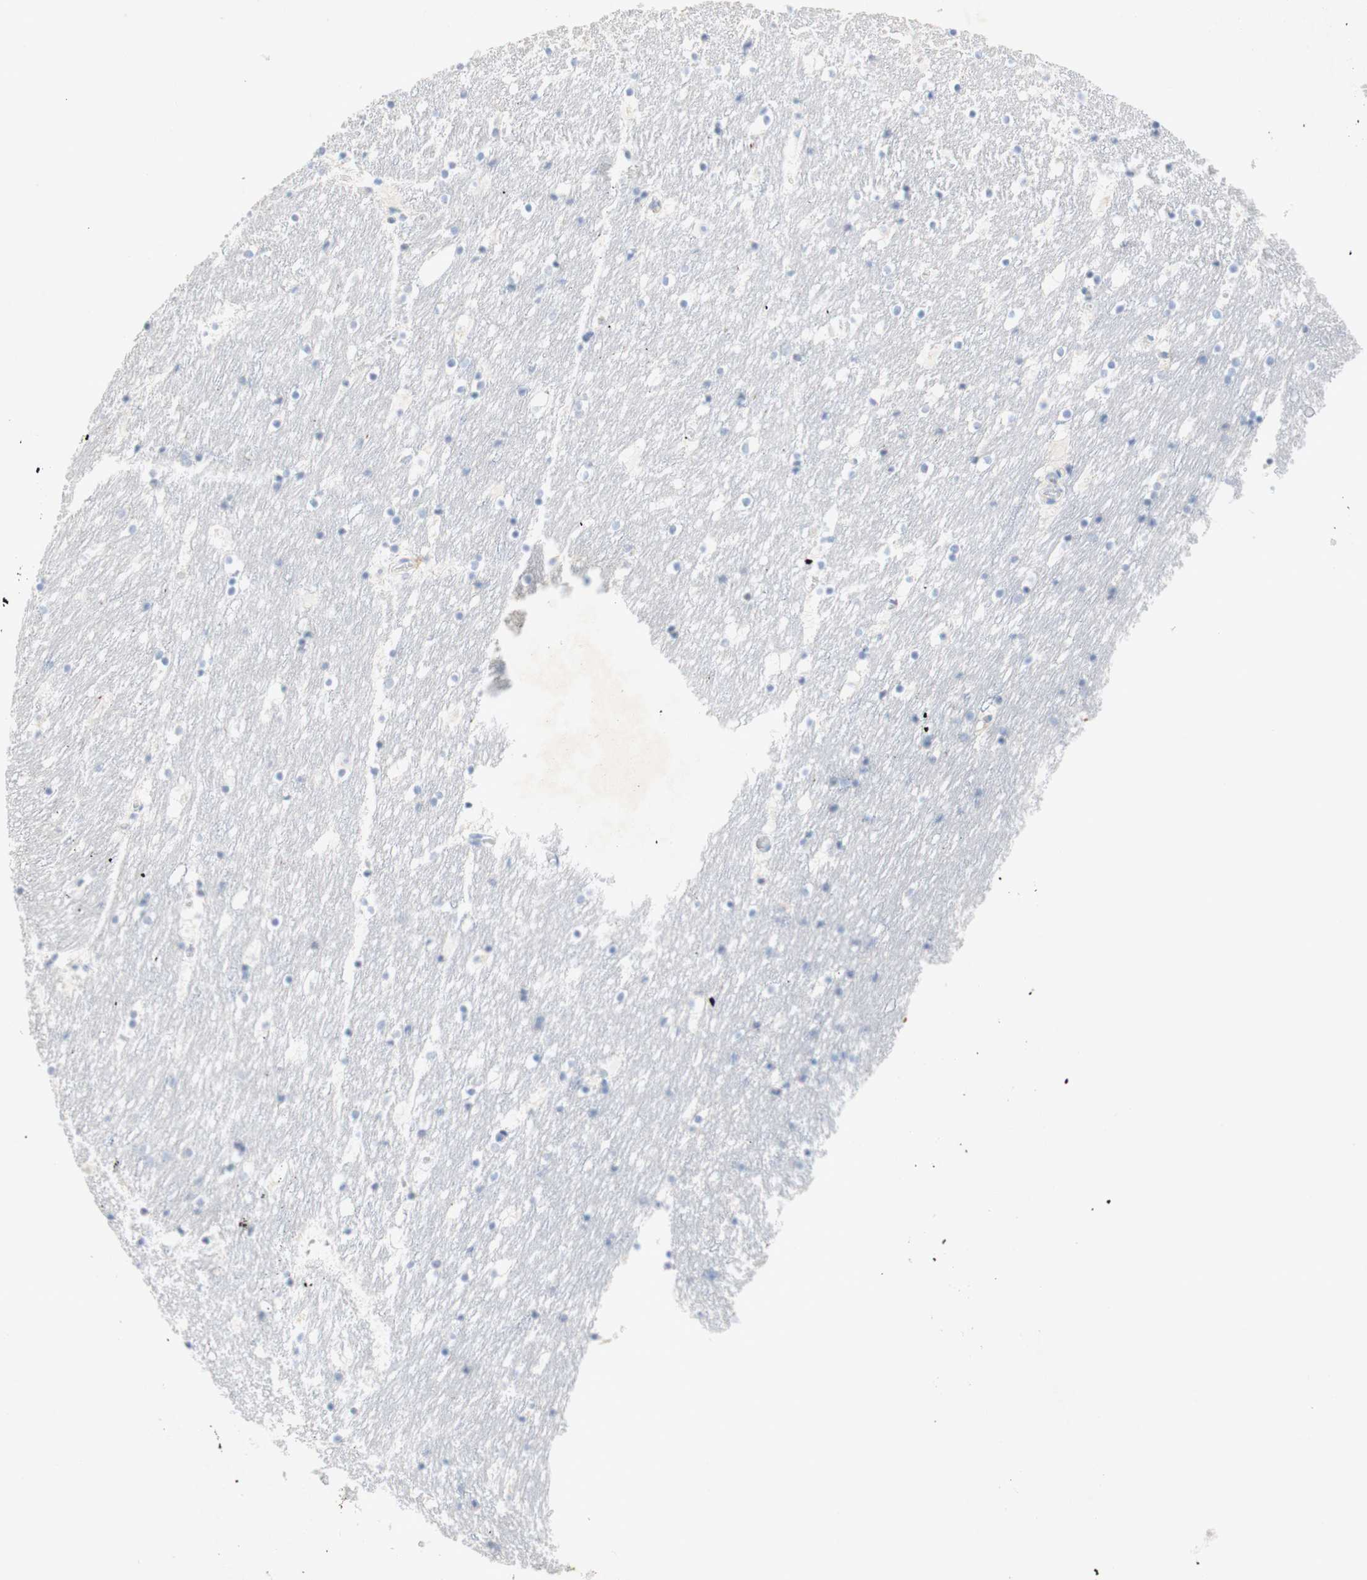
{"staining": {"intensity": "weak", "quantity": "<25%", "location": "cytoplasmic/membranous"}, "tissue": "caudate", "cell_type": "Glial cells", "image_type": "normal", "snomed": [{"axis": "morphology", "description": "Normal tissue, NOS"}, {"axis": "topography", "description": "Lateral ventricle wall"}], "caption": "High magnification brightfield microscopy of benign caudate stained with DAB (brown) and counterstained with hematoxylin (blue): glial cells show no significant positivity. Nuclei are stained in blue.", "gene": "EPO", "patient": {"sex": "male", "age": 45}}